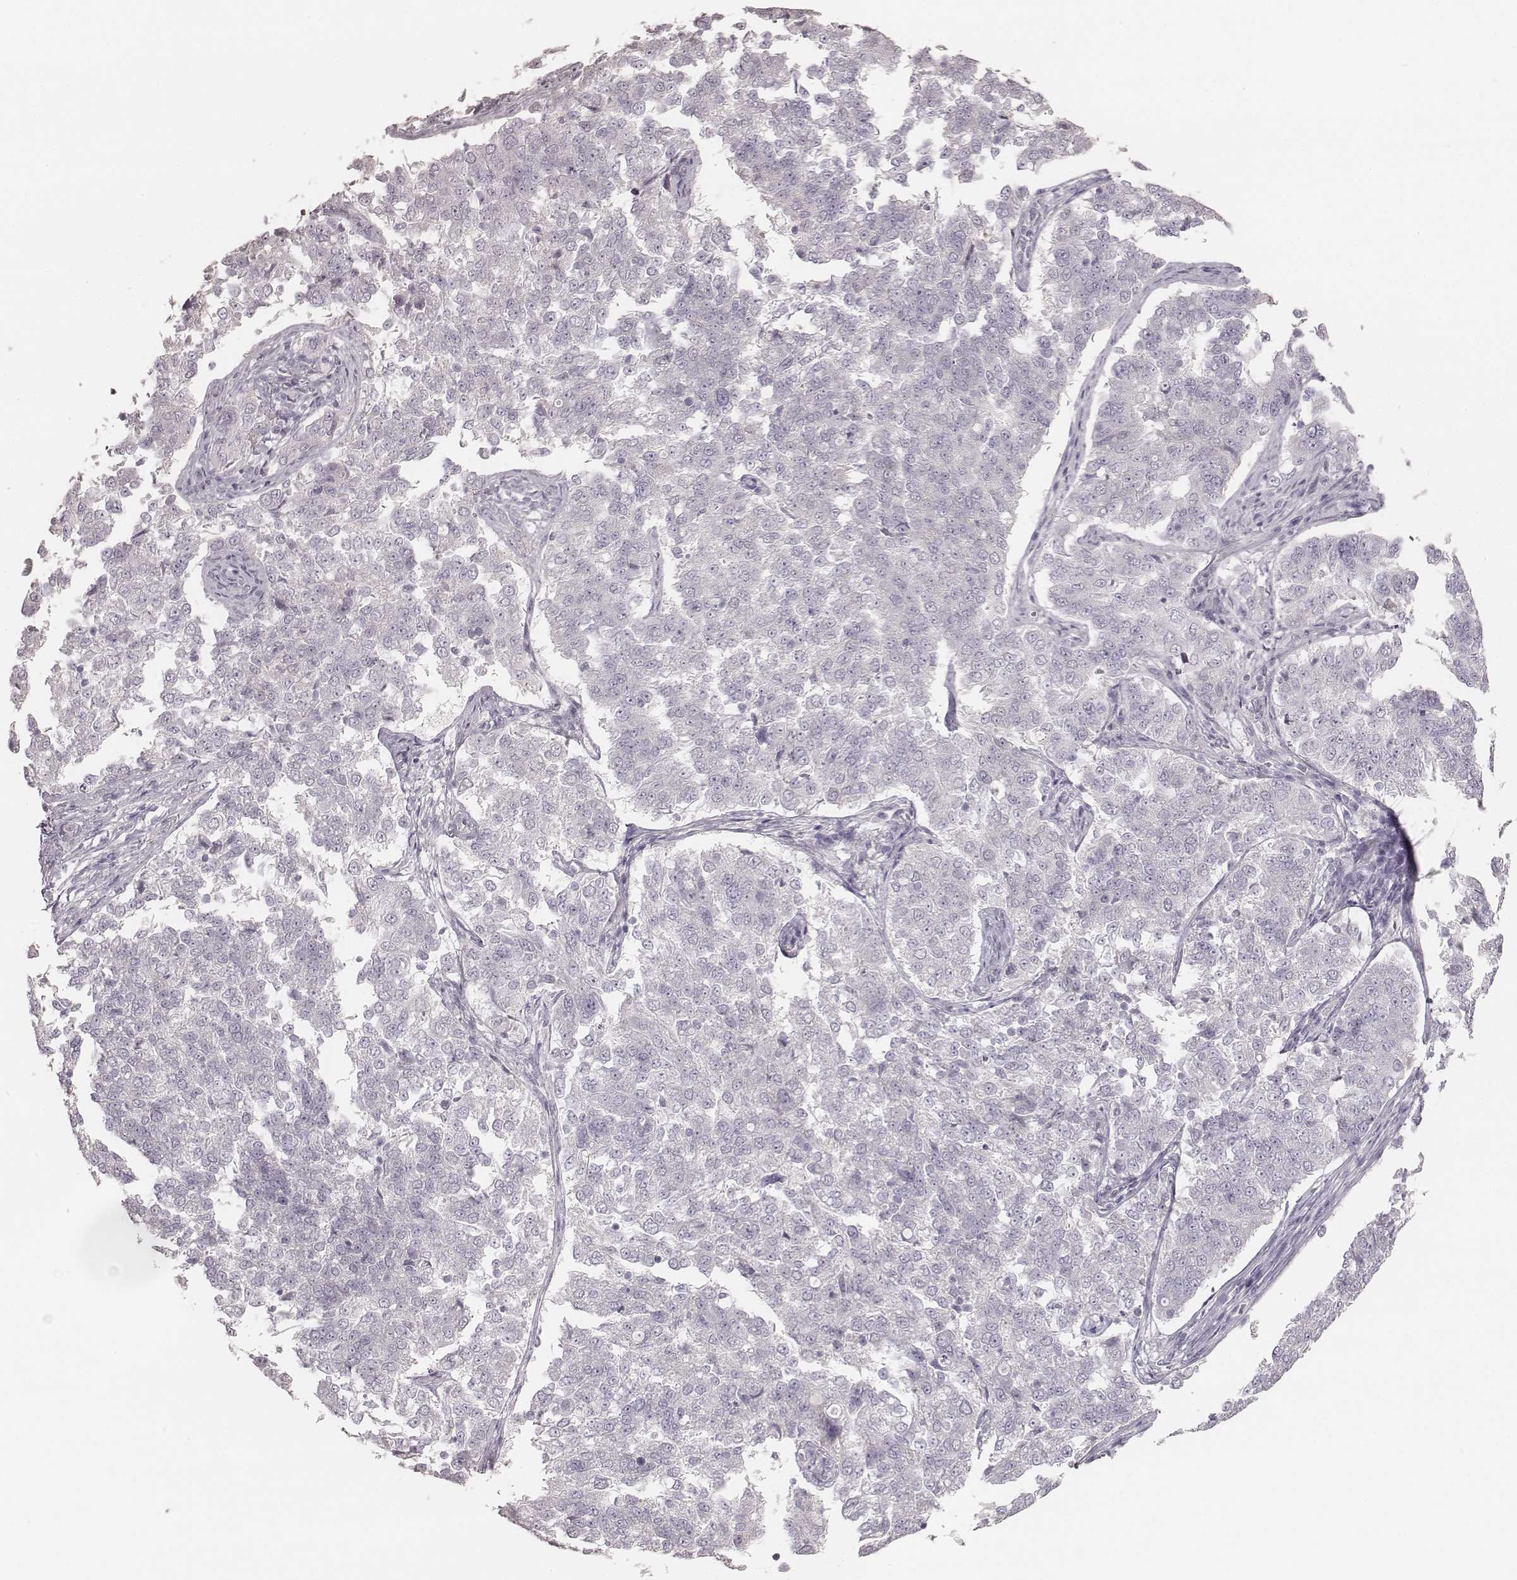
{"staining": {"intensity": "negative", "quantity": "none", "location": "none"}, "tissue": "endometrial cancer", "cell_type": "Tumor cells", "image_type": "cancer", "snomed": [{"axis": "morphology", "description": "Adenocarcinoma, NOS"}, {"axis": "topography", "description": "Endometrium"}], "caption": "An immunohistochemistry (IHC) image of endometrial adenocarcinoma is shown. There is no staining in tumor cells of endometrial adenocarcinoma.", "gene": "ZP4", "patient": {"sex": "female", "age": 43}}